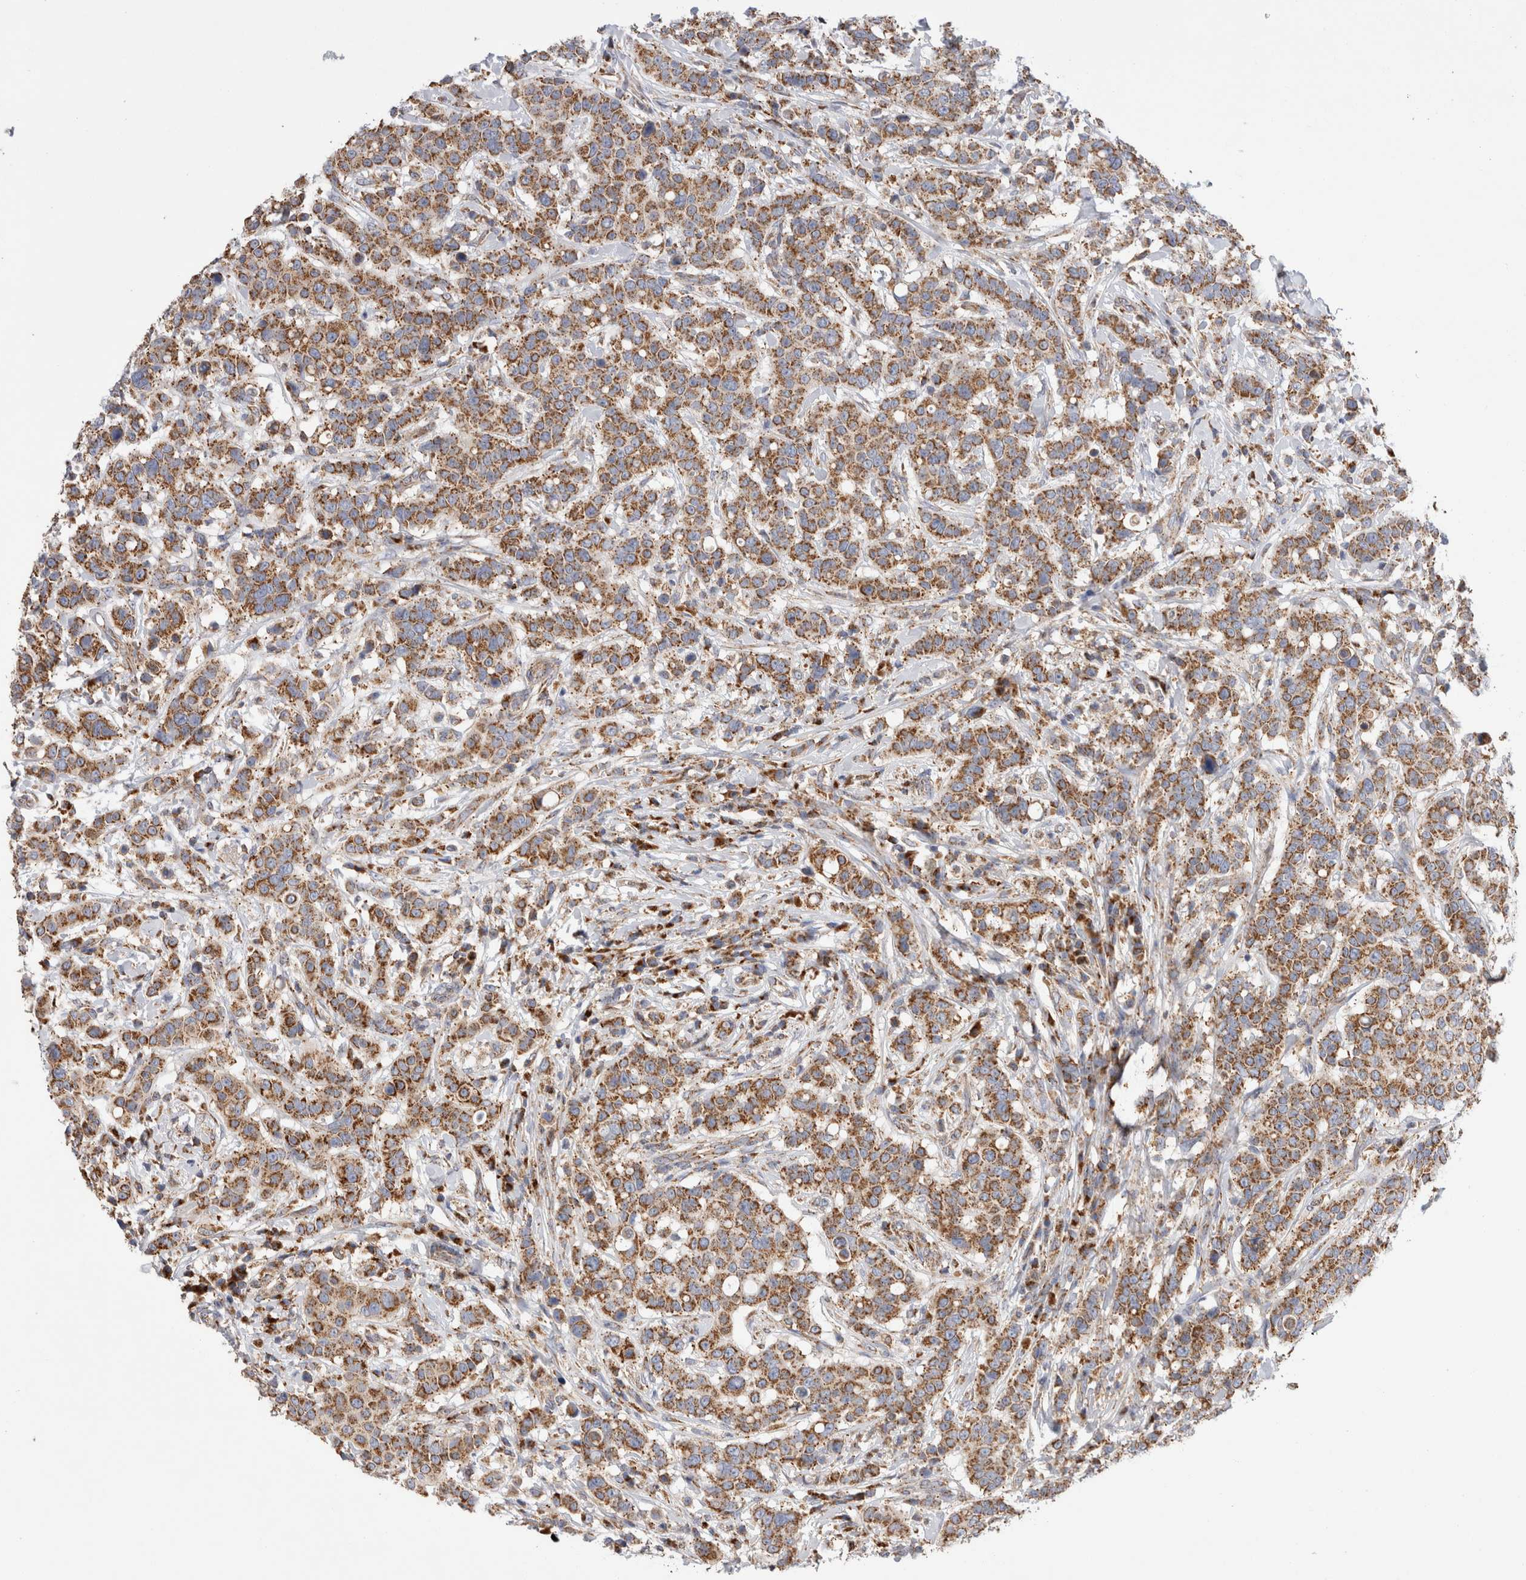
{"staining": {"intensity": "moderate", "quantity": ">75%", "location": "cytoplasmic/membranous"}, "tissue": "breast cancer", "cell_type": "Tumor cells", "image_type": "cancer", "snomed": [{"axis": "morphology", "description": "Duct carcinoma"}, {"axis": "topography", "description": "Breast"}], "caption": "This is a micrograph of IHC staining of infiltrating ductal carcinoma (breast), which shows moderate staining in the cytoplasmic/membranous of tumor cells.", "gene": "IARS2", "patient": {"sex": "female", "age": 27}}